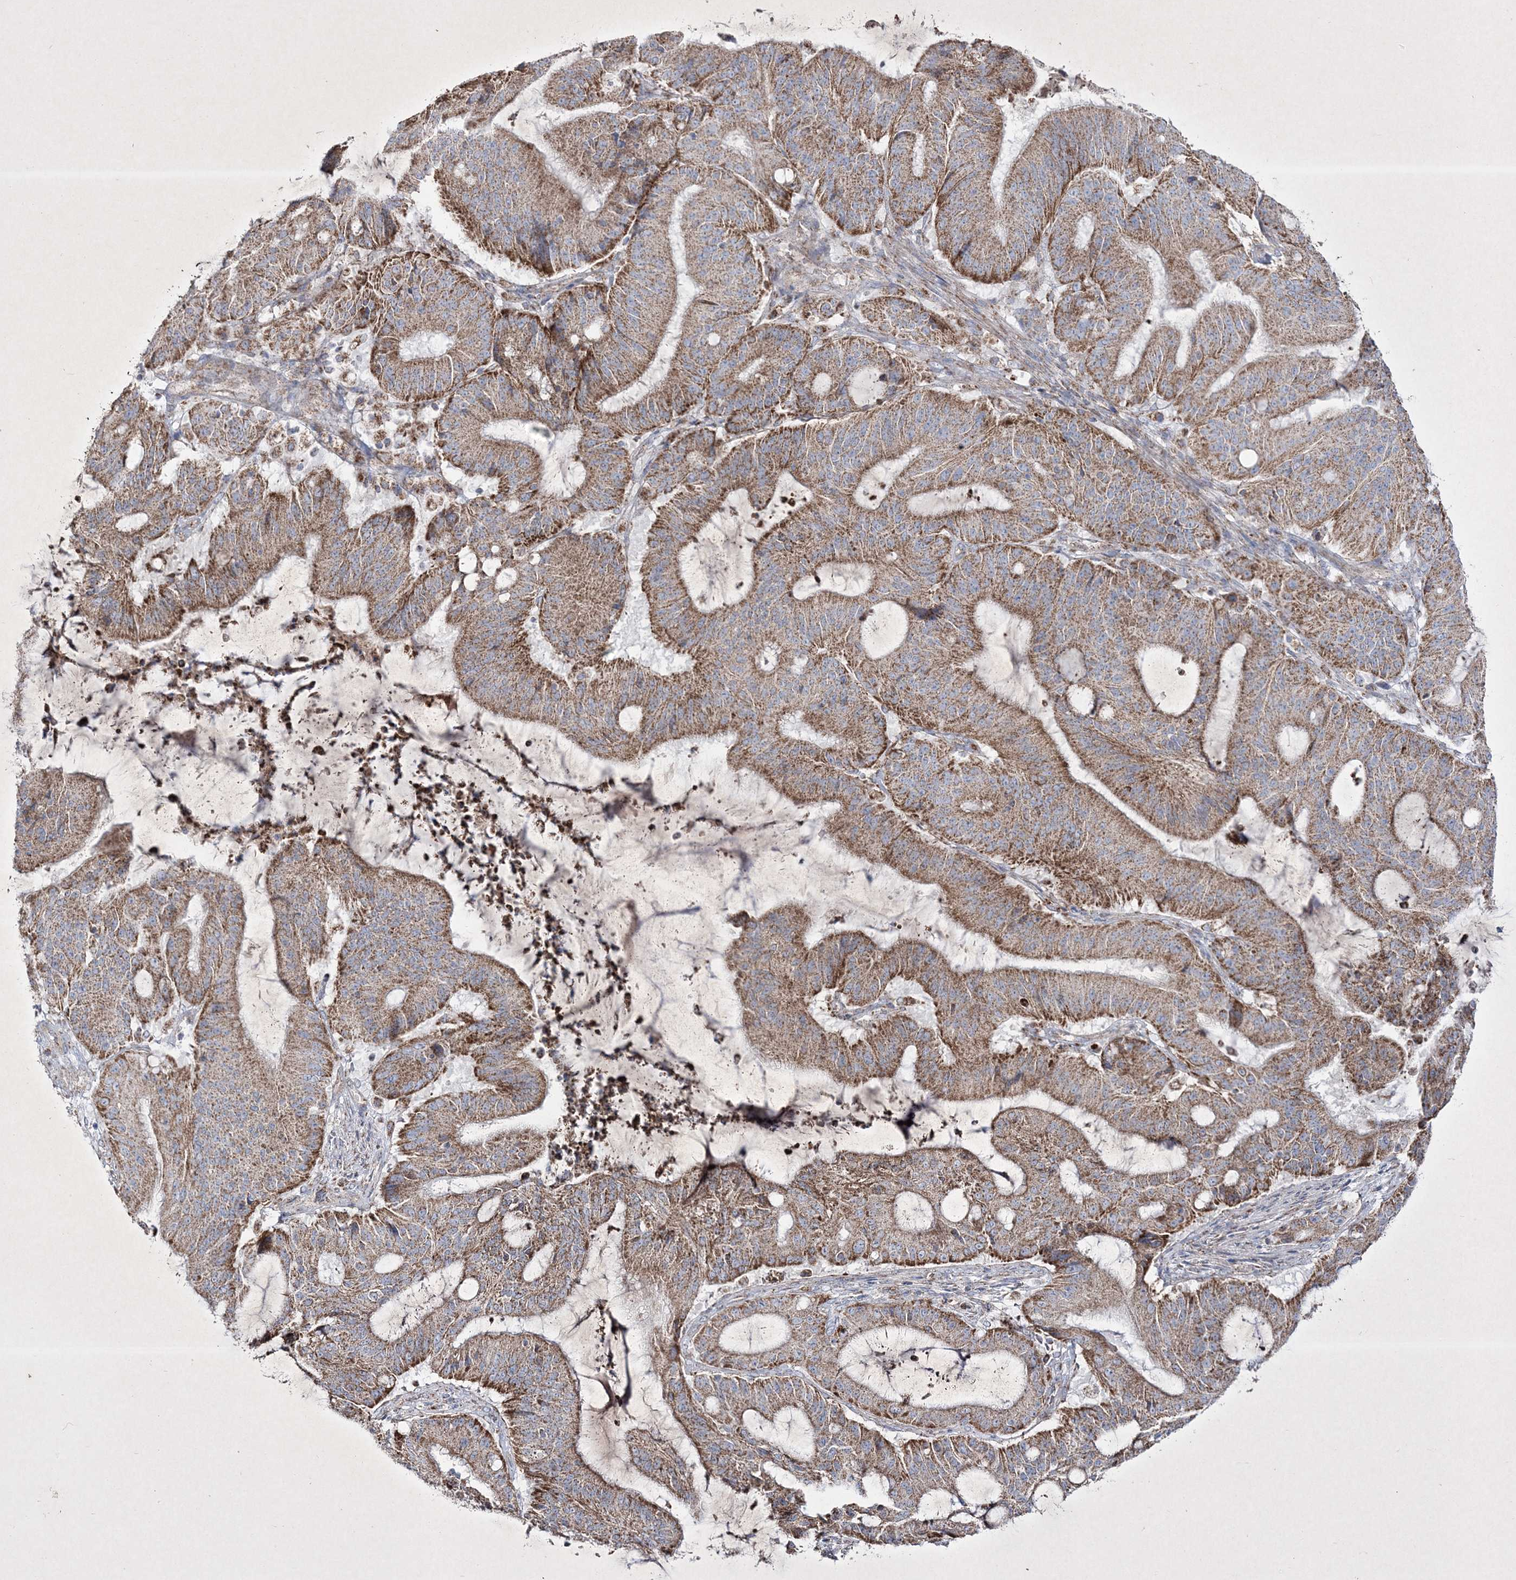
{"staining": {"intensity": "moderate", "quantity": ">75%", "location": "cytoplasmic/membranous"}, "tissue": "liver cancer", "cell_type": "Tumor cells", "image_type": "cancer", "snomed": [{"axis": "morphology", "description": "Normal tissue, NOS"}, {"axis": "morphology", "description": "Cholangiocarcinoma"}, {"axis": "topography", "description": "Liver"}, {"axis": "topography", "description": "Peripheral nerve tissue"}], "caption": "Protein staining of liver cholangiocarcinoma tissue reveals moderate cytoplasmic/membranous expression in about >75% of tumor cells.", "gene": "RICTOR", "patient": {"sex": "female", "age": 73}}